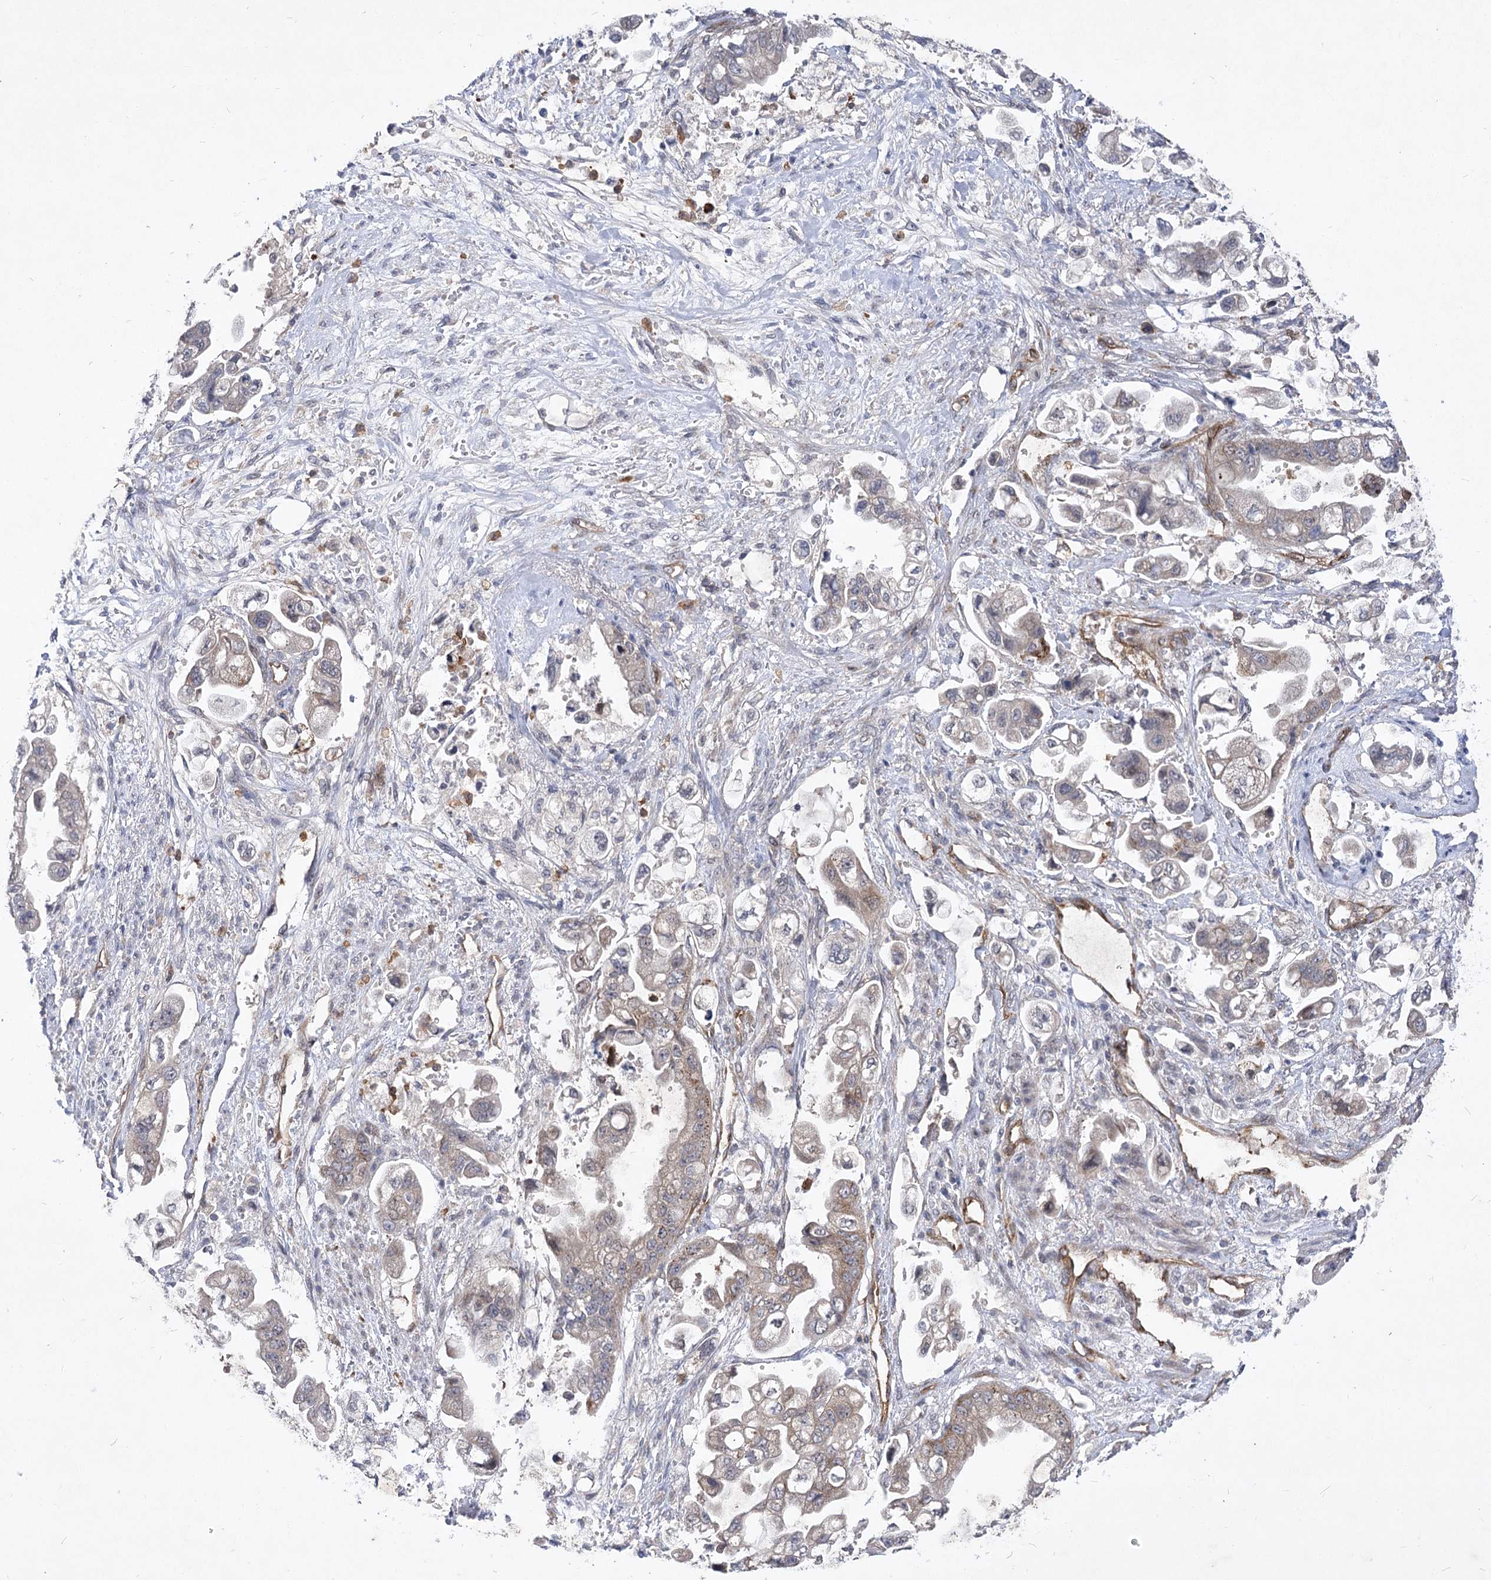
{"staining": {"intensity": "weak", "quantity": "<25%", "location": "cytoplasmic/membranous"}, "tissue": "stomach cancer", "cell_type": "Tumor cells", "image_type": "cancer", "snomed": [{"axis": "morphology", "description": "Adenocarcinoma, NOS"}, {"axis": "topography", "description": "Stomach"}], "caption": "The photomicrograph displays no staining of tumor cells in stomach adenocarcinoma. The staining is performed using DAB brown chromogen with nuclei counter-stained in using hematoxylin.", "gene": "ARHGAP31", "patient": {"sex": "male", "age": 62}}